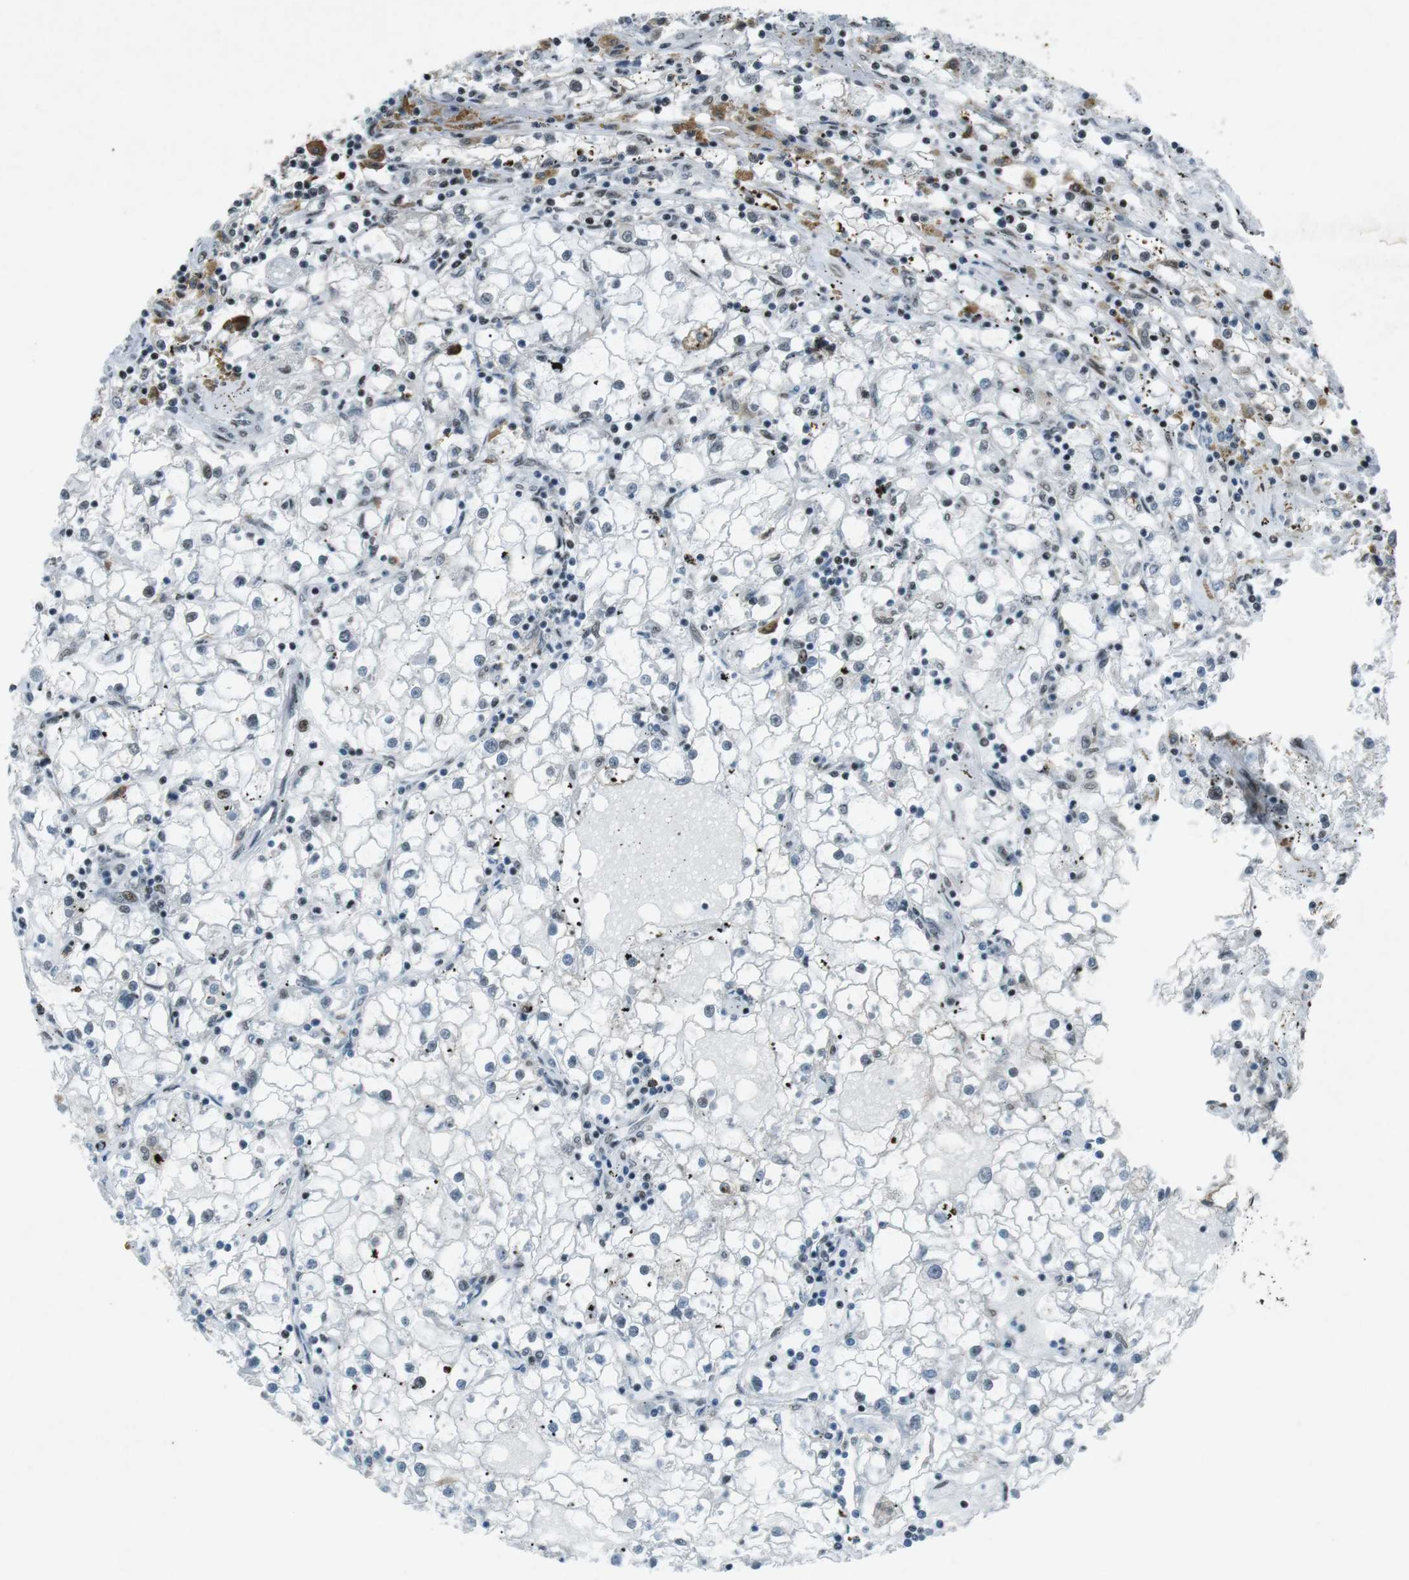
{"staining": {"intensity": "moderate", "quantity": "25%-75%", "location": "nuclear"}, "tissue": "renal cancer", "cell_type": "Tumor cells", "image_type": "cancer", "snomed": [{"axis": "morphology", "description": "Adenocarcinoma, NOS"}, {"axis": "topography", "description": "Kidney"}], "caption": "DAB immunohistochemical staining of renal cancer (adenocarcinoma) shows moderate nuclear protein staining in approximately 25%-75% of tumor cells. (DAB (3,3'-diaminobenzidine) IHC, brown staining for protein, blue staining for nuclei).", "gene": "TAF1", "patient": {"sex": "male", "age": 56}}